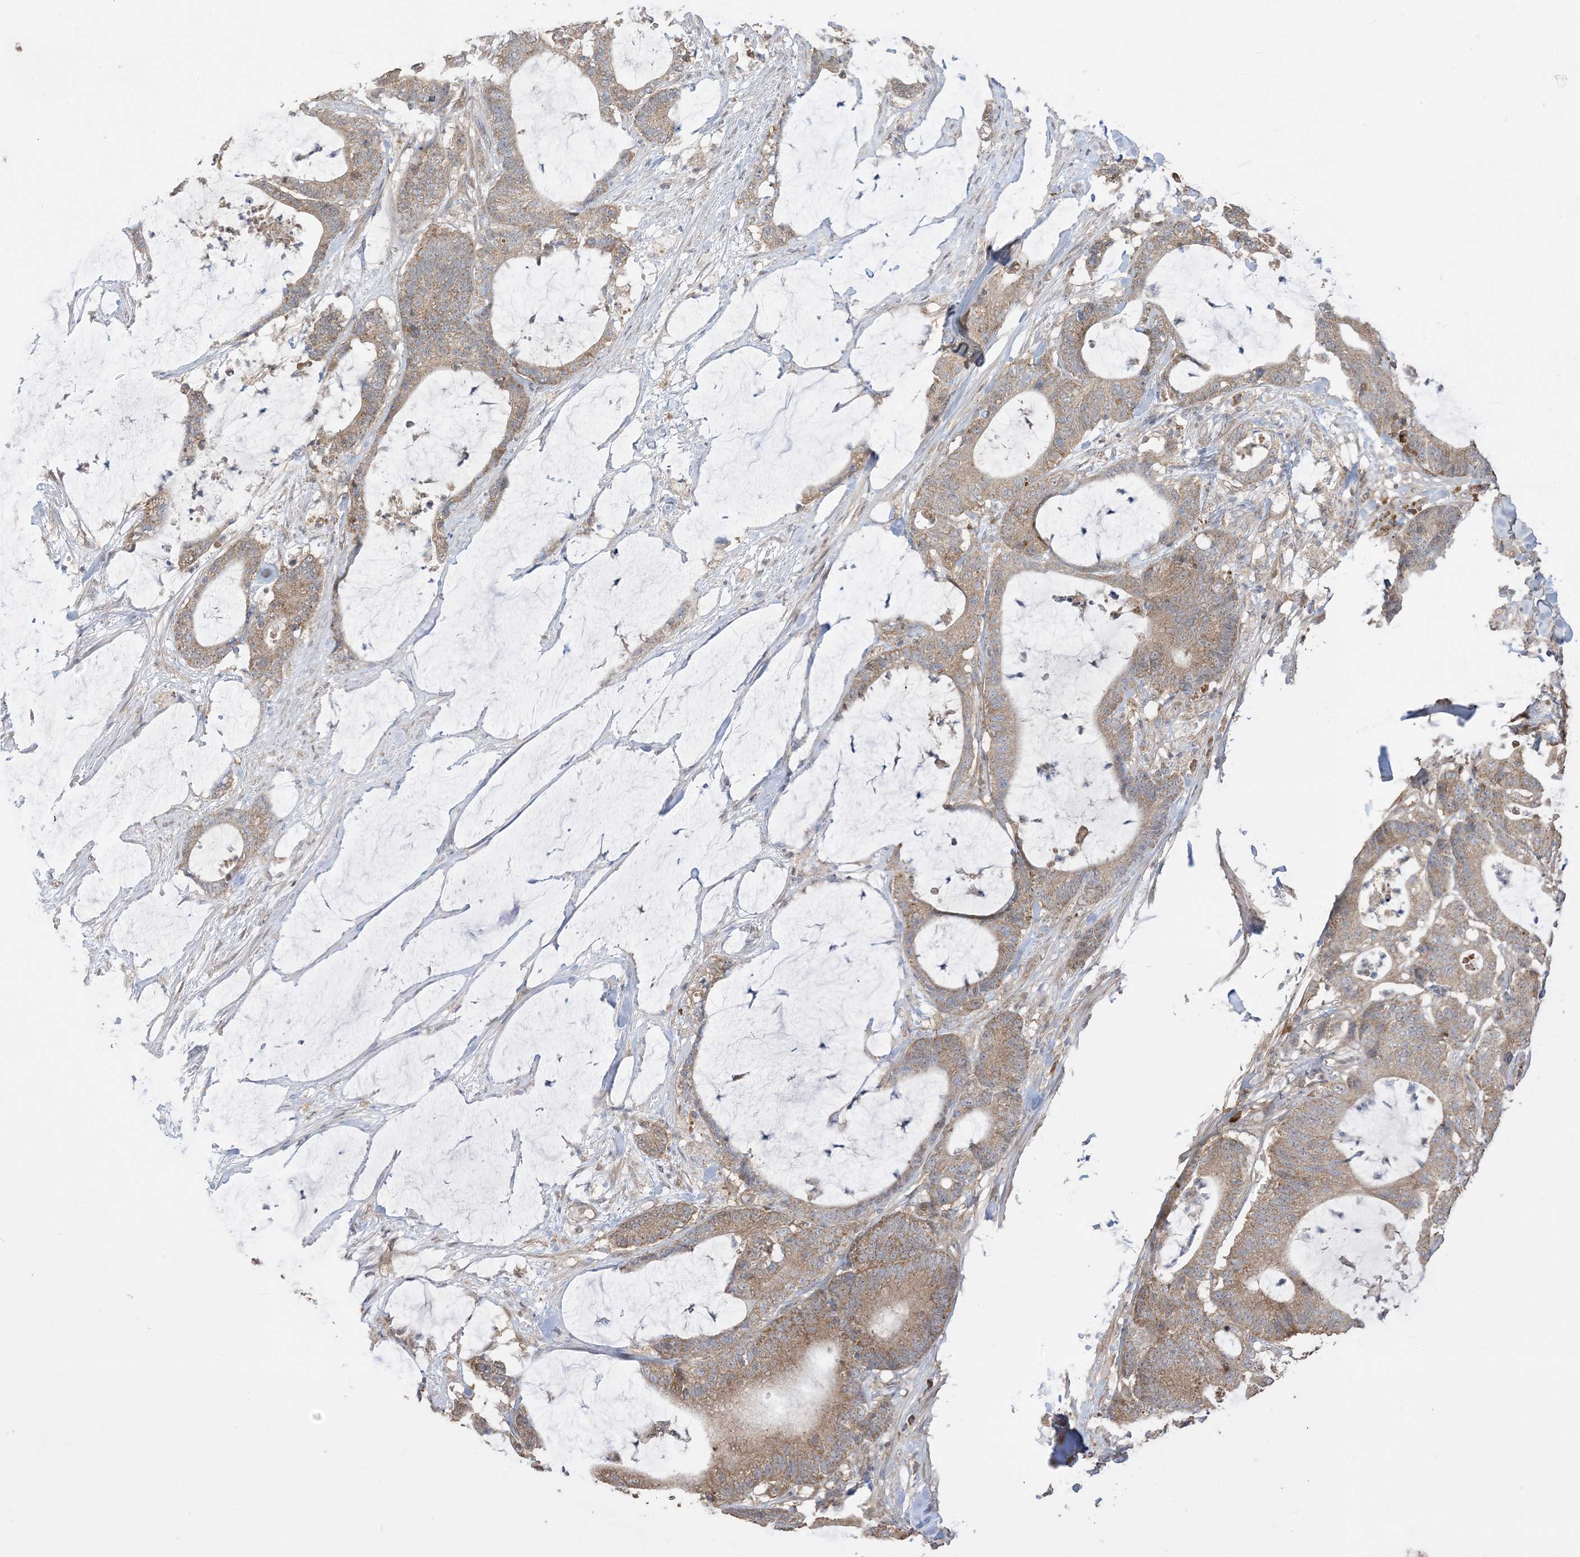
{"staining": {"intensity": "moderate", "quantity": ">75%", "location": "cytoplasmic/membranous"}, "tissue": "colorectal cancer", "cell_type": "Tumor cells", "image_type": "cancer", "snomed": [{"axis": "morphology", "description": "Adenocarcinoma, NOS"}, {"axis": "topography", "description": "Colon"}], "caption": "Adenocarcinoma (colorectal) stained for a protein (brown) shows moderate cytoplasmic/membranous positive staining in approximately >75% of tumor cells.", "gene": "SIRT3", "patient": {"sex": "female", "age": 84}}